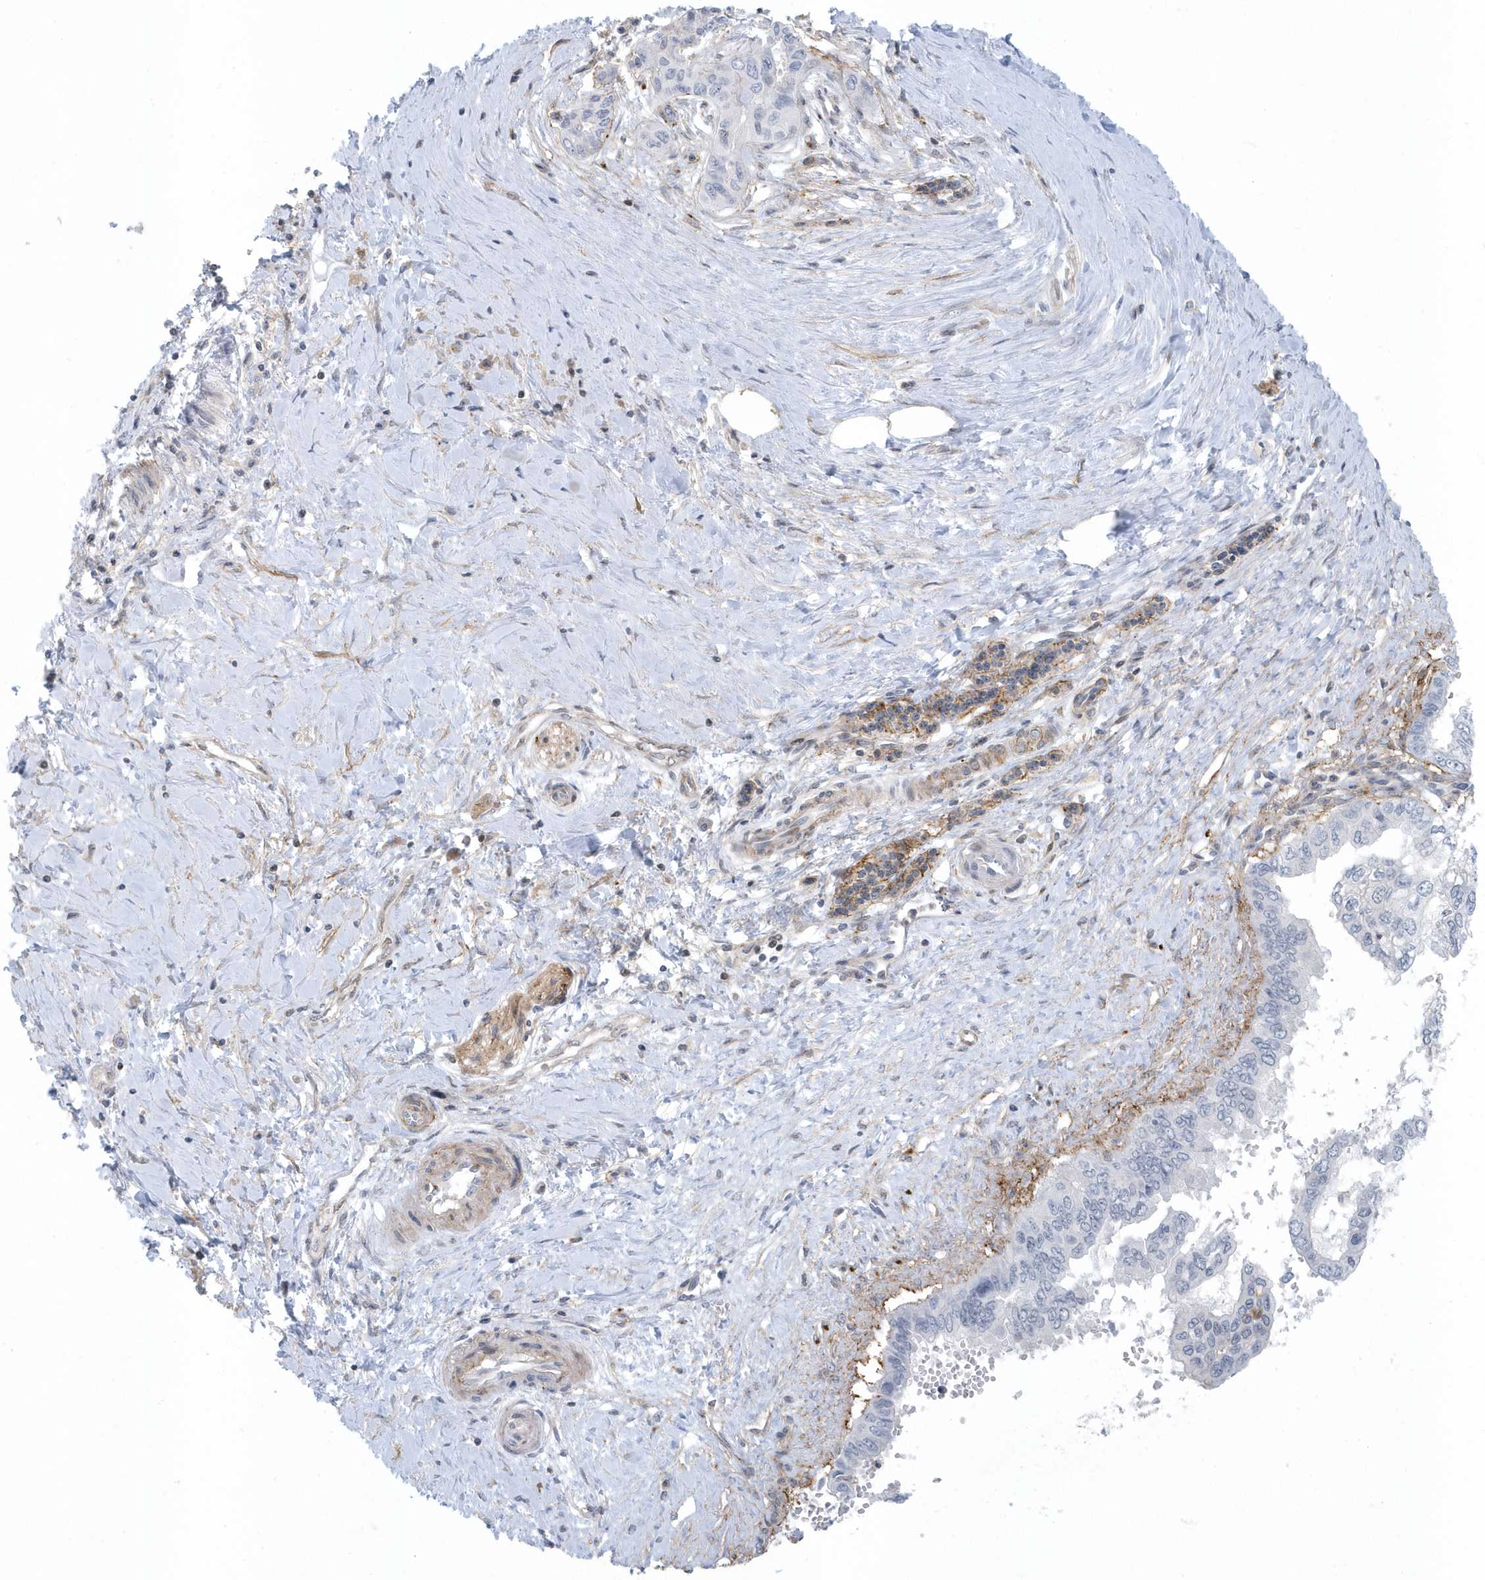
{"staining": {"intensity": "negative", "quantity": "none", "location": "none"}, "tissue": "pancreatic cancer", "cell_type": "Tumor cells", "image_type": "cancer", "snomed": [{"axis": "morphology", "description": "Adenocarcinoma, NOS"}, {"axis": "topography", "description": "Pancreas"}], "caption": "Tumor cells show no significant positivity in pancreatic cancer.", "gene": "CACNB2", "patient": {"sex": "male", "age": 51}}